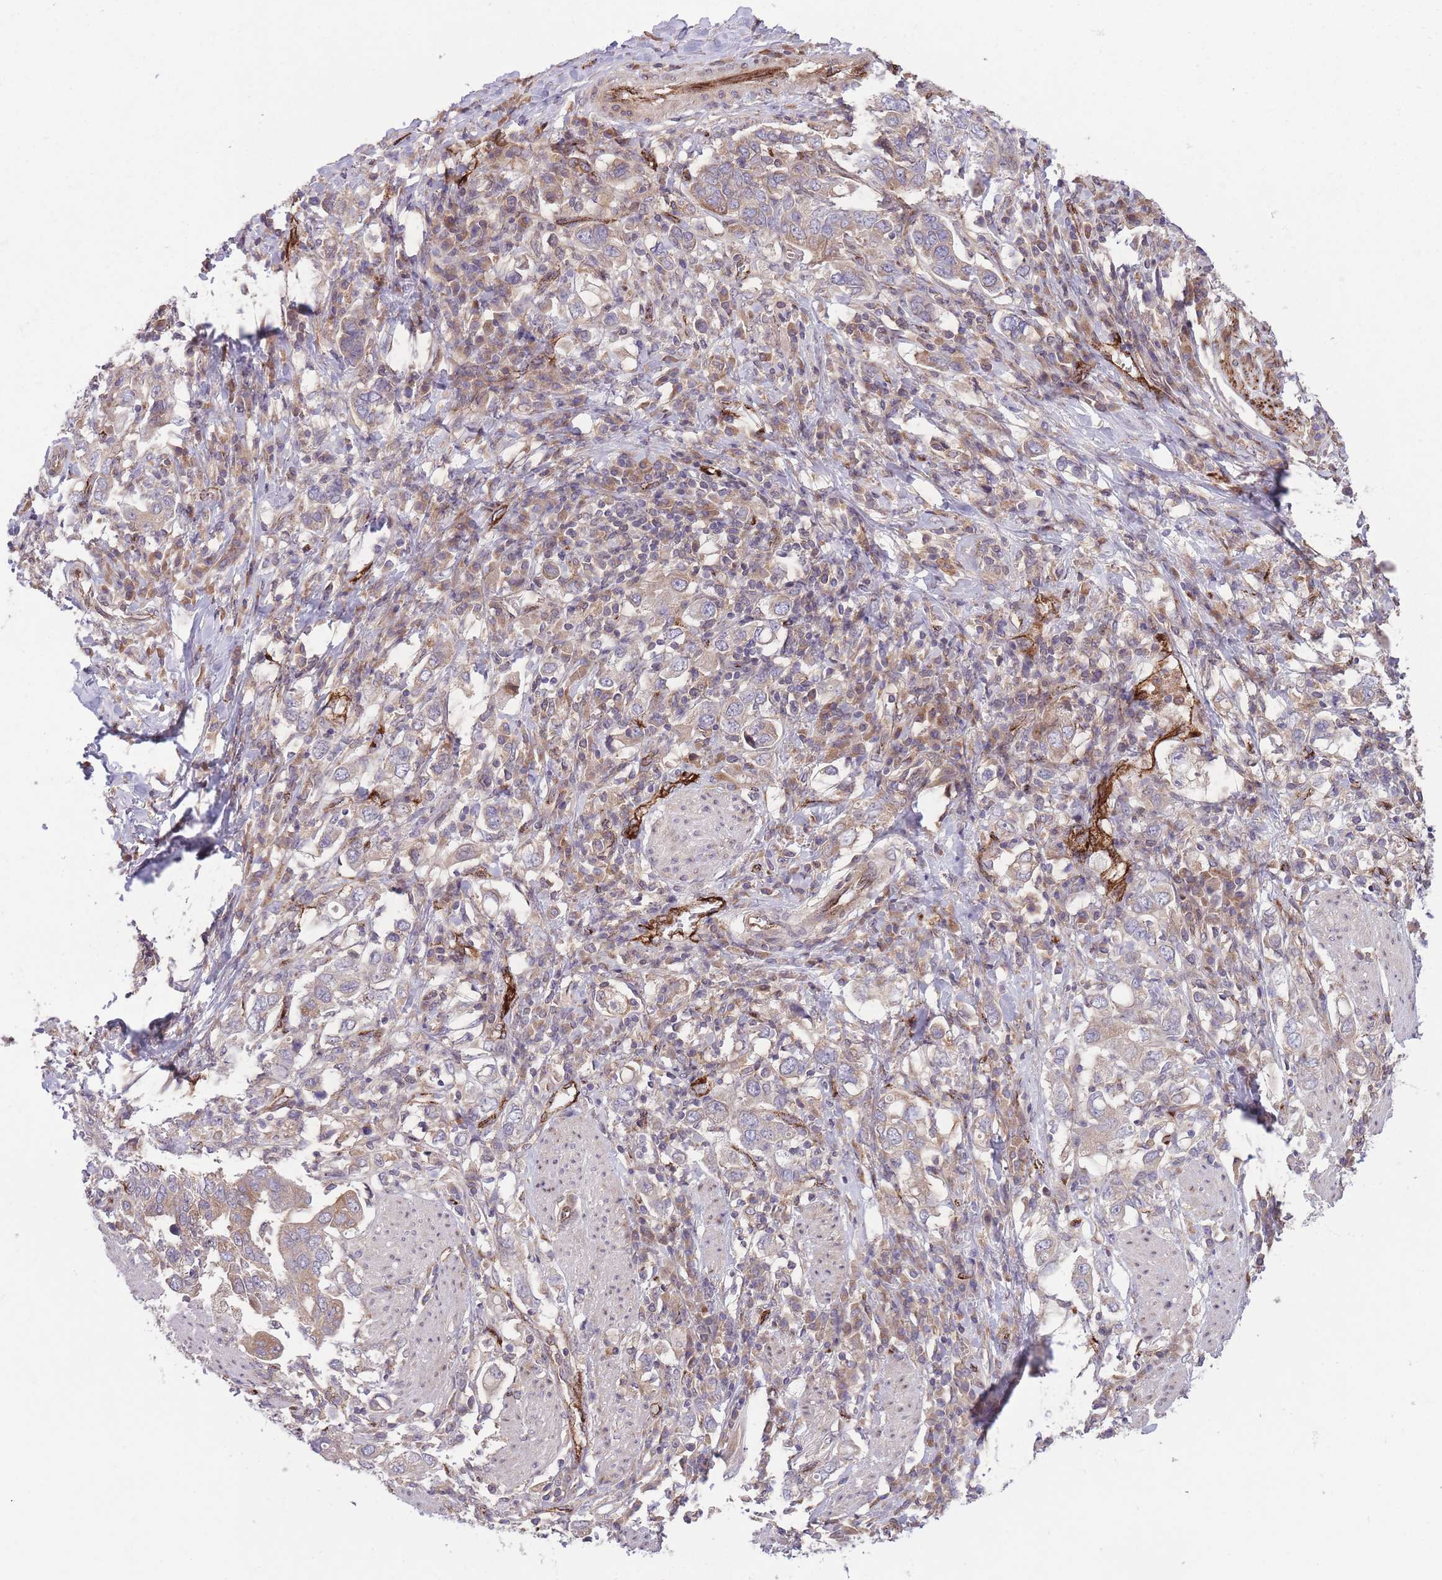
{"staining": {"intensity": "weak", "quantity": "<25%", "location": "cytoplasmic/membranous"}, "tissue": "stomach cancer", "cell_type": "Tumor cells", "image_type": "cancer", "snomed": [{"axis": "morphology", "description": "Adenocarcinoma, NOS"}, {"axis": "topography", "description": "Stomach, upper"}, {"axis": "topography", "description": "Stomach"}], "caption": "Stomach adenocarcinoma was stained to show a protein in brown. There is no significant expression in tumor cells. (DAB IHC with hematoxylin counter stain).", "gene": "CISH", "patient": {"sex": "male", "age": 62}}